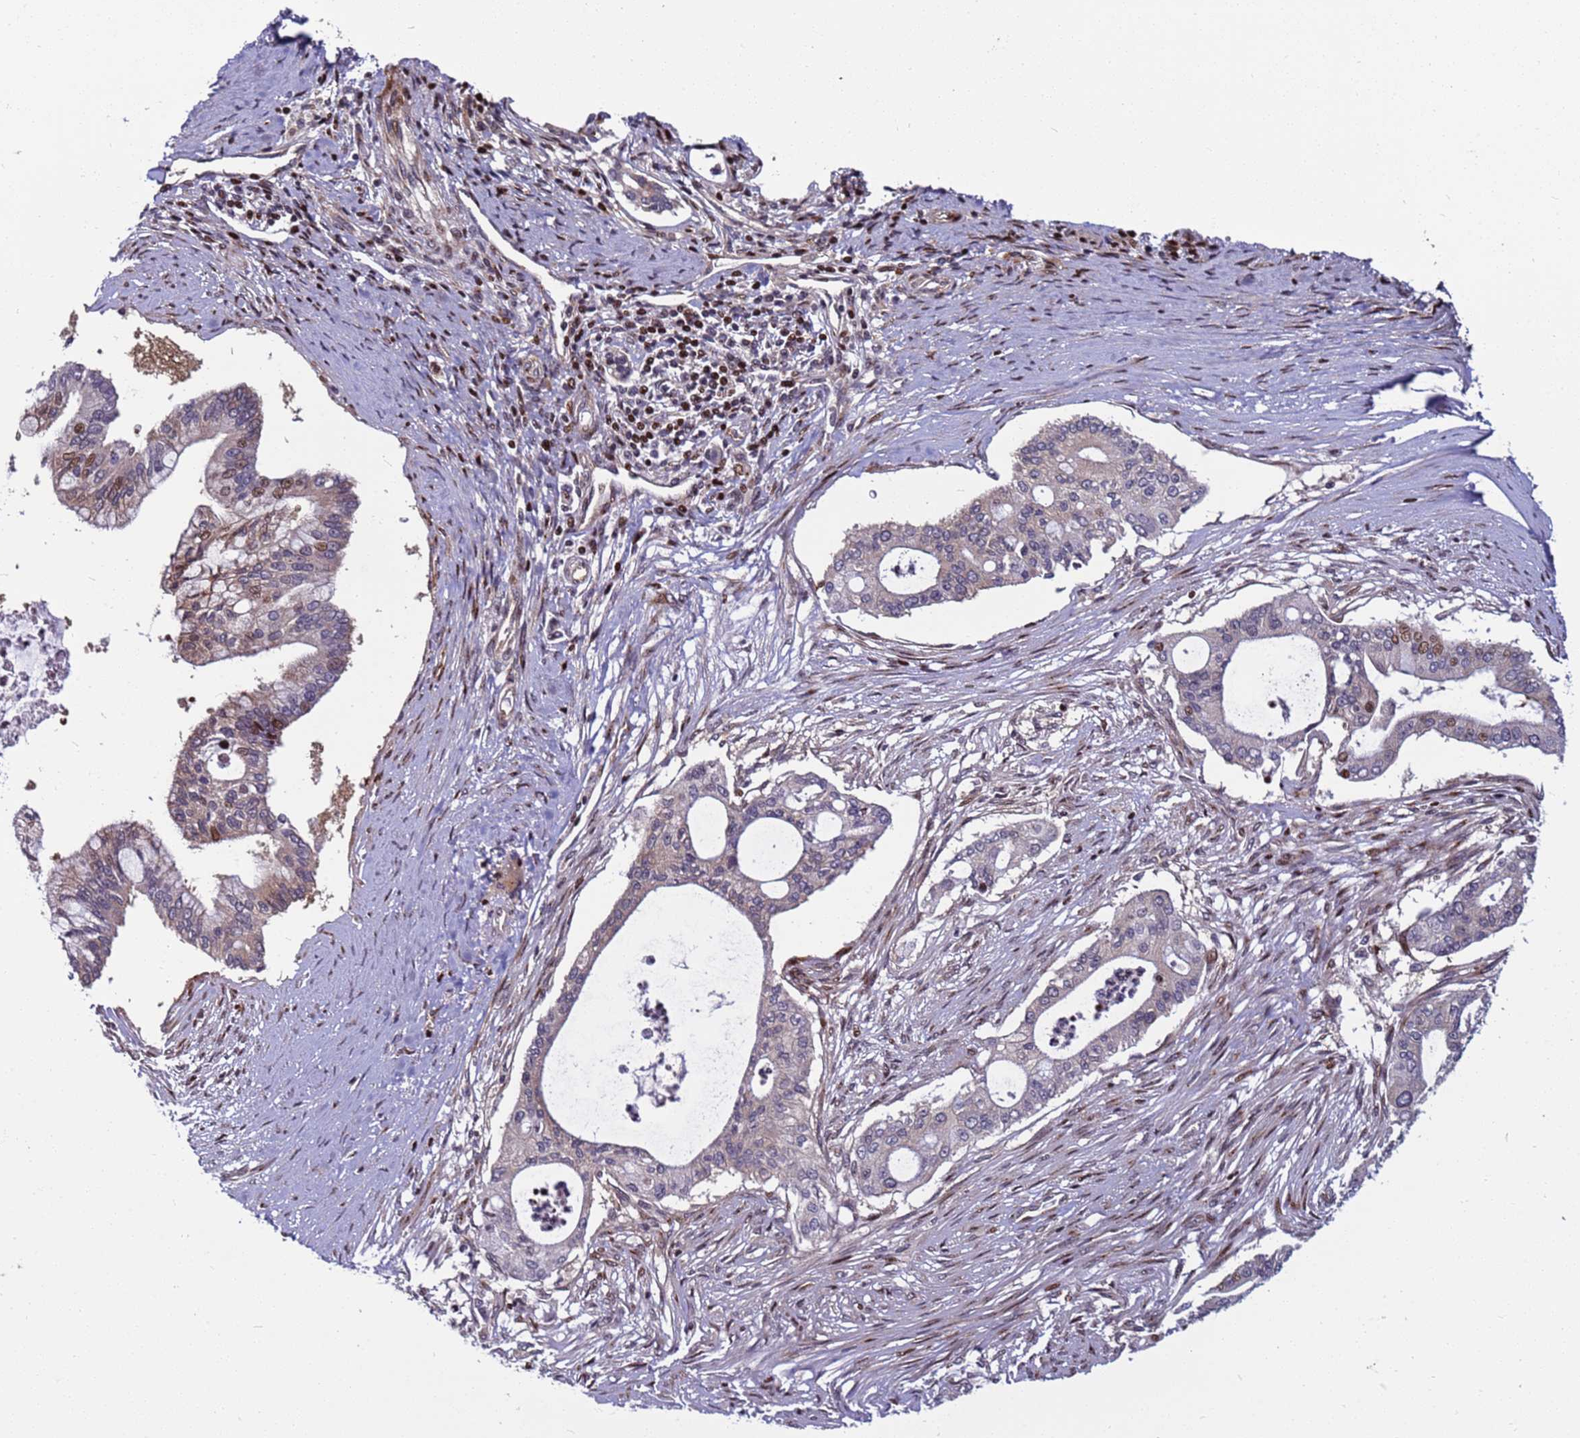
{"staining": {"intensity": "moderate", "quantity": "<25%", "location": "nuclear"}, "tissue": "pancreatic cancer", "cell_type": "Tumor cells", "image_type": "cancer", "snomed": [{"axis": "morphology", "description": "Adenocarcinoma, NOS"}, {"axis": "topography", "description": "Pancreas"}], "caption": "Moderate nuclear staining for a protein is seen in approximately <25% of tumor cells of adenocarcinoma (pancreatic) using immunohistochemistry.", "gene": "WBP11", "patient": {"sex": "male", "age": 46}}